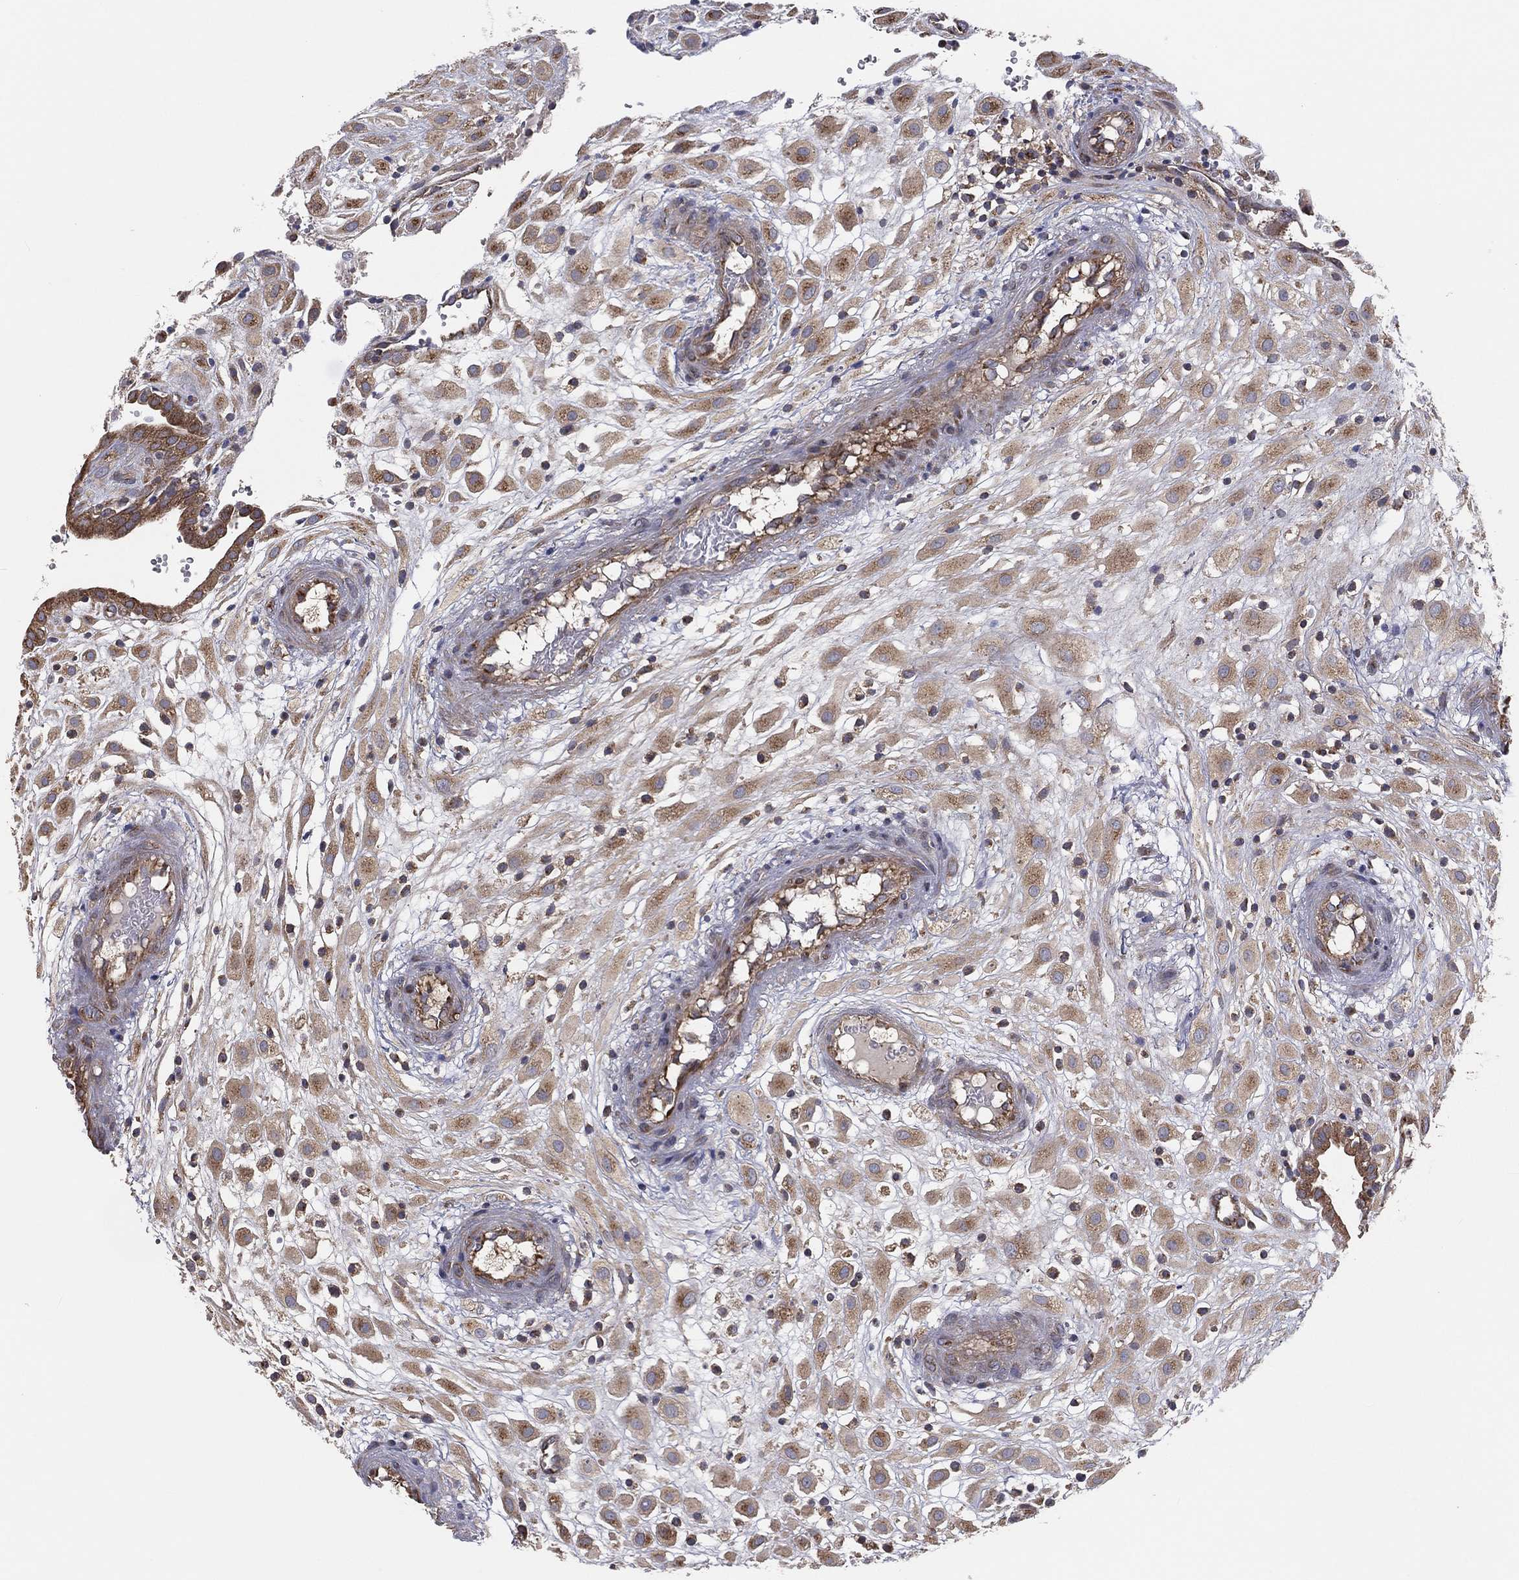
{"staining": {"intensity": "moderate", "quantity": ">75%", "location": "cytoplasmic/membranous"}, "tissue": "placenta", "cell_type": "Decidual cells", "image_type": "normal", "snomed": [{"axis": "morphology", "description": "Normal tissue, NOS"}, {"axis": "topography", "description": "Placenta"}], "caption": "Immunohistochemical staining of unremarkable human placenta displays >75% levels of moderate cytoplasmic/membranous protein staining in about >75% of decidual cells. (Brightfield microscopy of DAB IHC at high magnification).", "gene": "EIF2B5", "patient": {"sex": "female", "age": 24}}